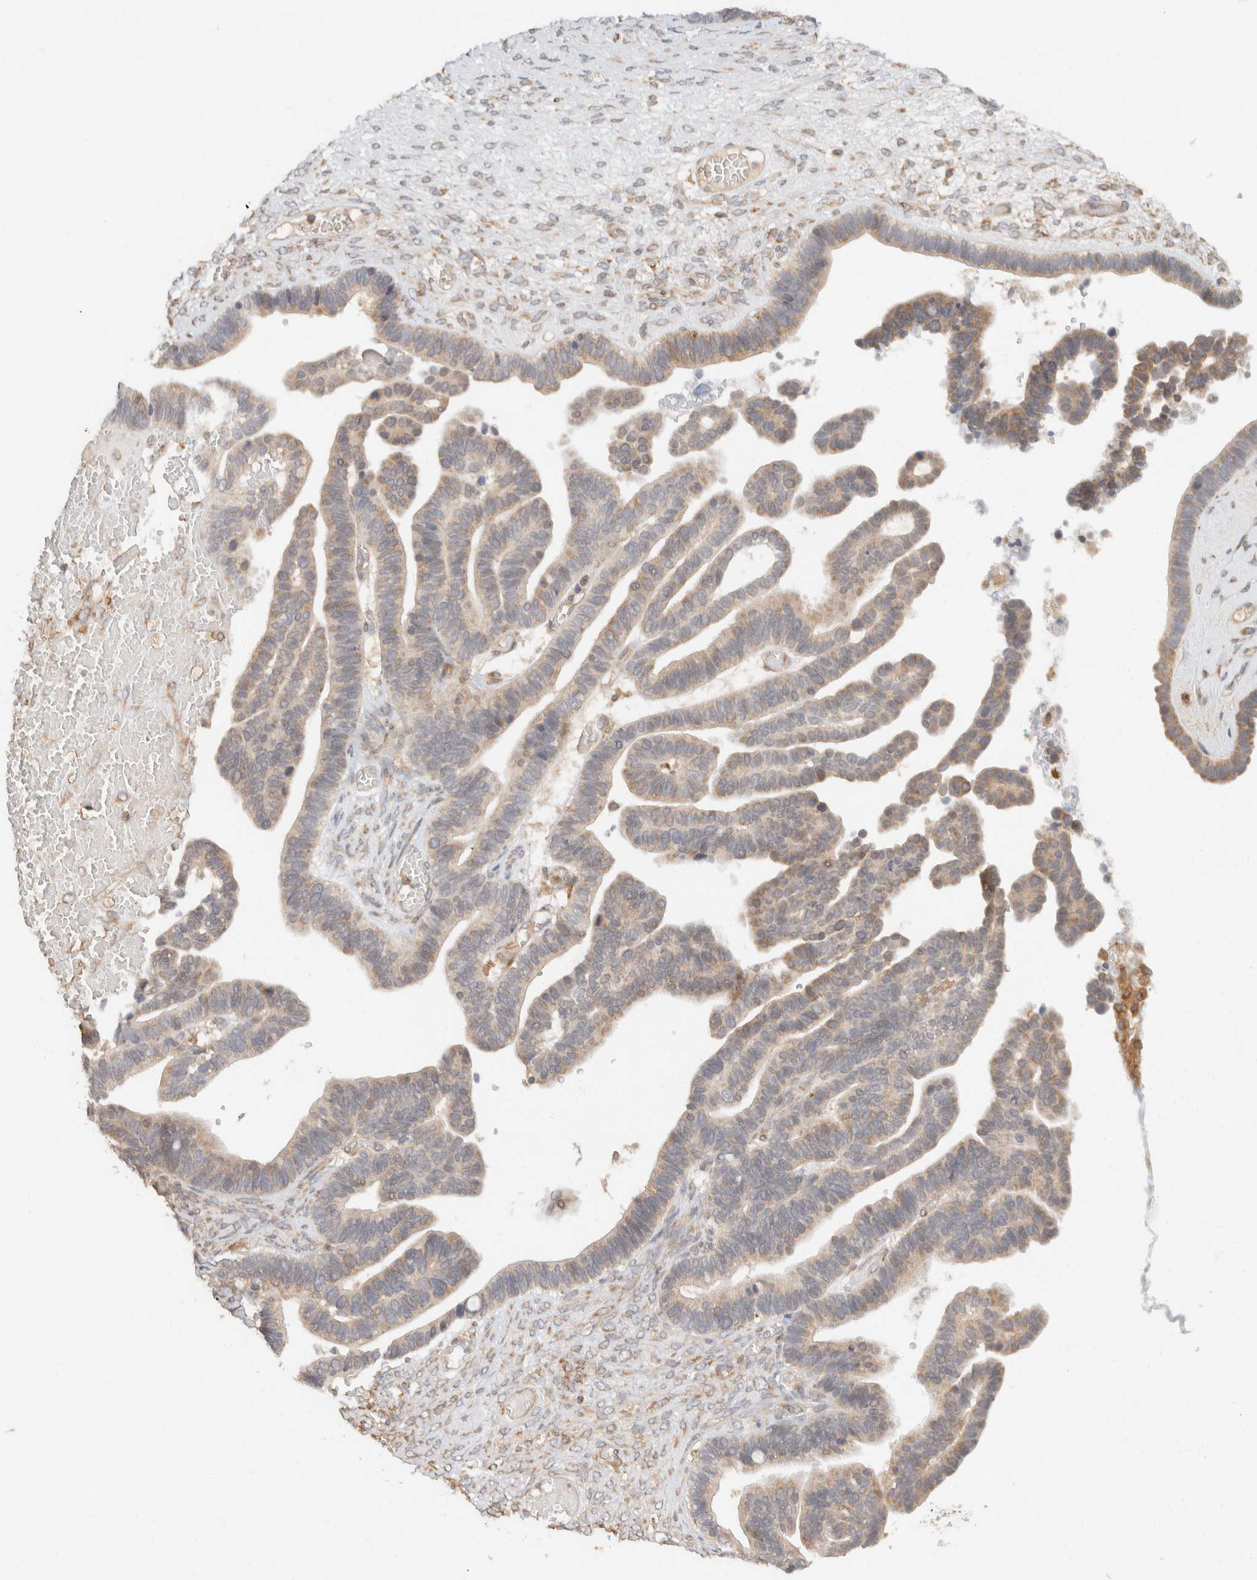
{"staining": {"intensity": "moderate", "quantity": "25%-75%", "location": "cytoplasmic/membranous"}, "tissue": "ovarian cancer", "cell_type": "Tumor cells", "image_type": "cancer", "snomed": [{"axis": "morphology", "description": "Cystadenocarcinoma, serous, NOS"}, {"axis": "topography", "description": "Ovary"}], "caption": "This image reveals immunohistochemistry (IHC) staining of ovarian cancer (serous cystadenocarcinoma), with medium moderate cytoplasmic/membranous expression in approximately 25%-75% of tumor cells.", "gene": "TACC1", "patient": {"sex": "female", "age": 56}}